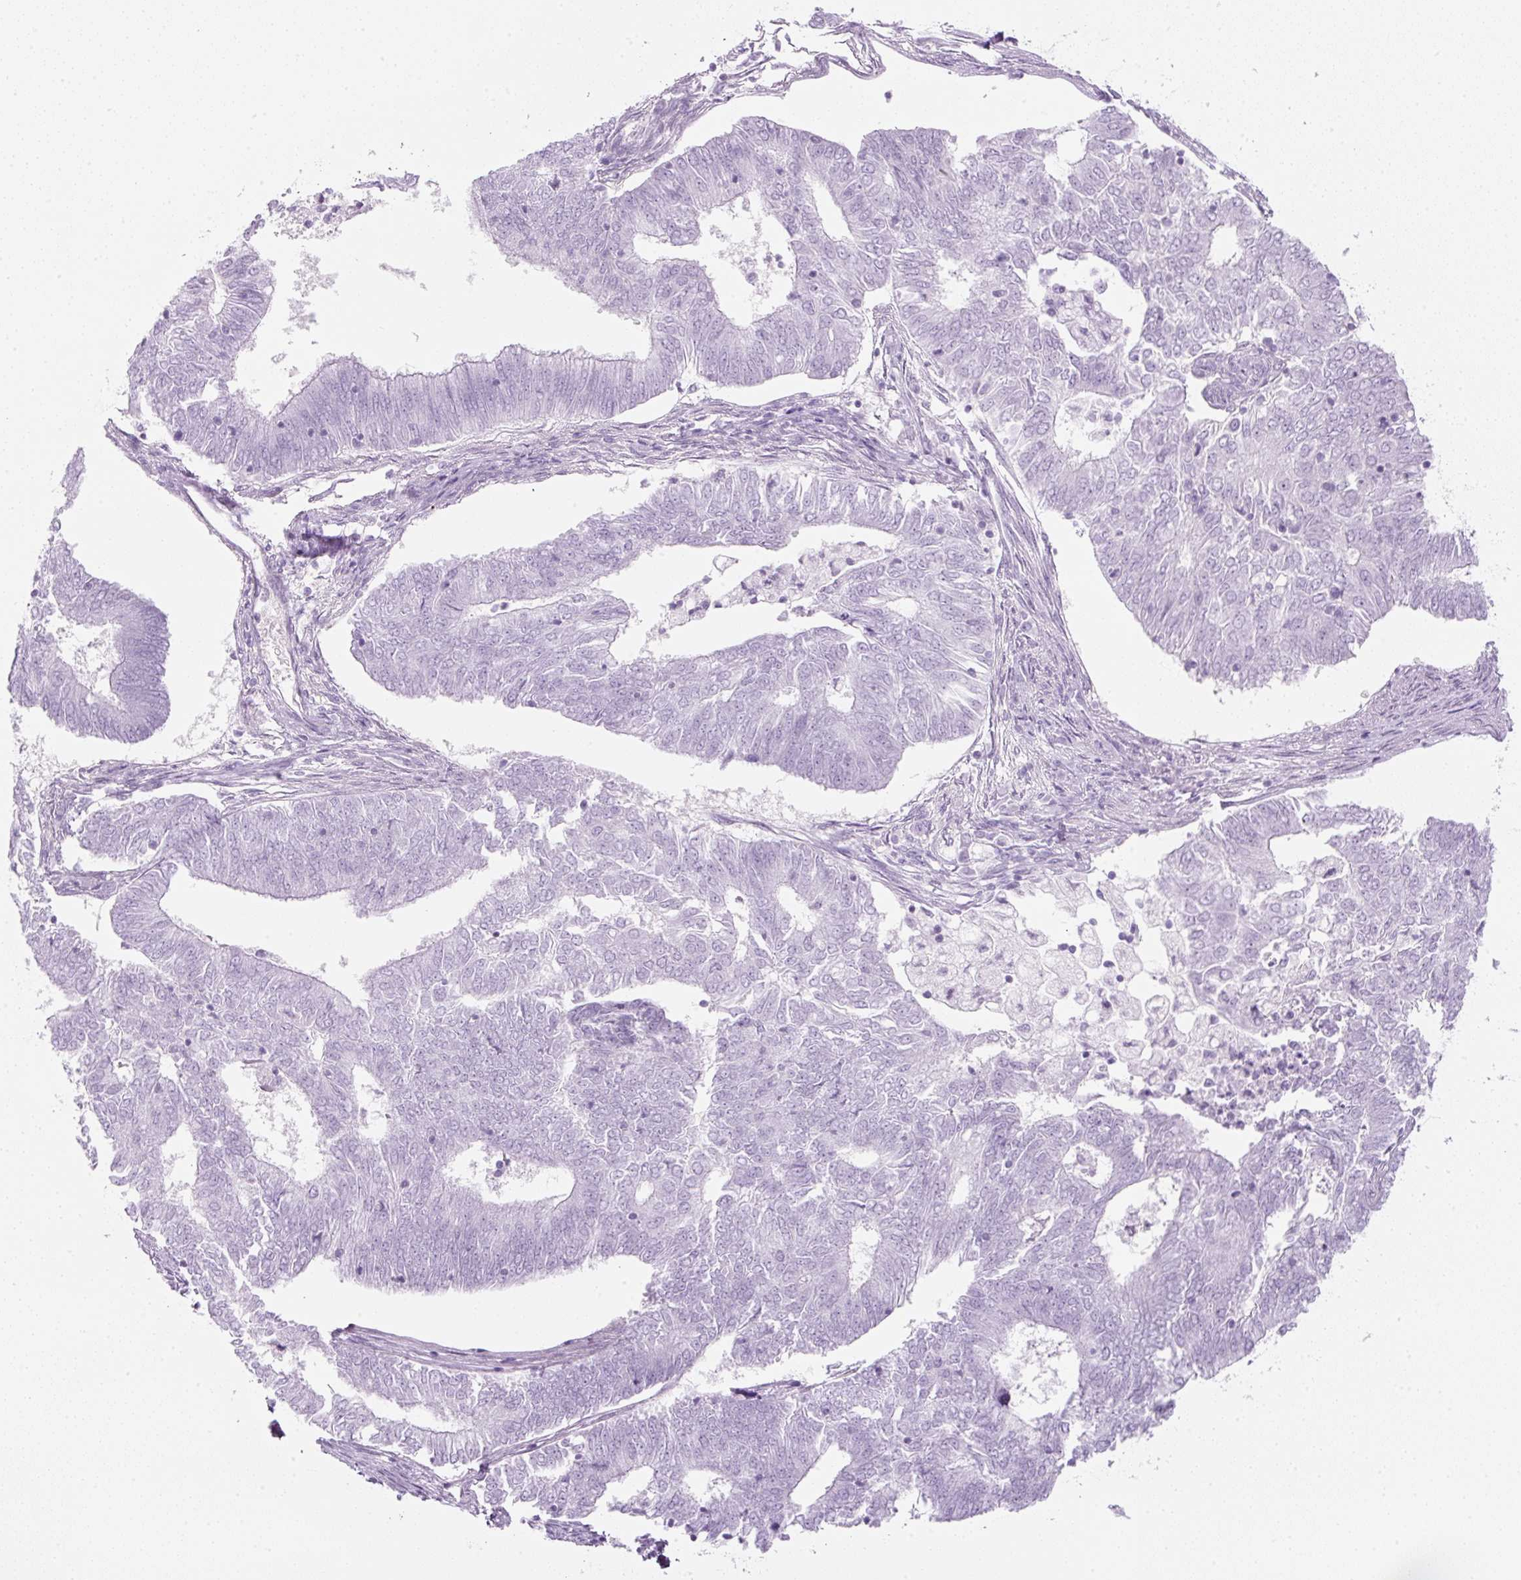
{"staining": {"intensity": "negative", "quantity": "none", "location": "none"}, "tissue": "endometrial cancer", "cell_type": "Tumor cells", "image_type": "cancer", "snomed": [{"axis": "morphology", "description": "Adenocarcinoma, NOS"}, {"axis": "topography", "description": "Endometrium"}], "caption": "High magnification brightfield microscopy of adenocarcinoma (endometrial) stained with DAB (3,3'-diaminobenzidine) (brown) and counterstained with hematoxylin (blue): tumor cells show no significant staining.", "gene": "PF4V1", "patient": {"sex": "female", "age": 62}}